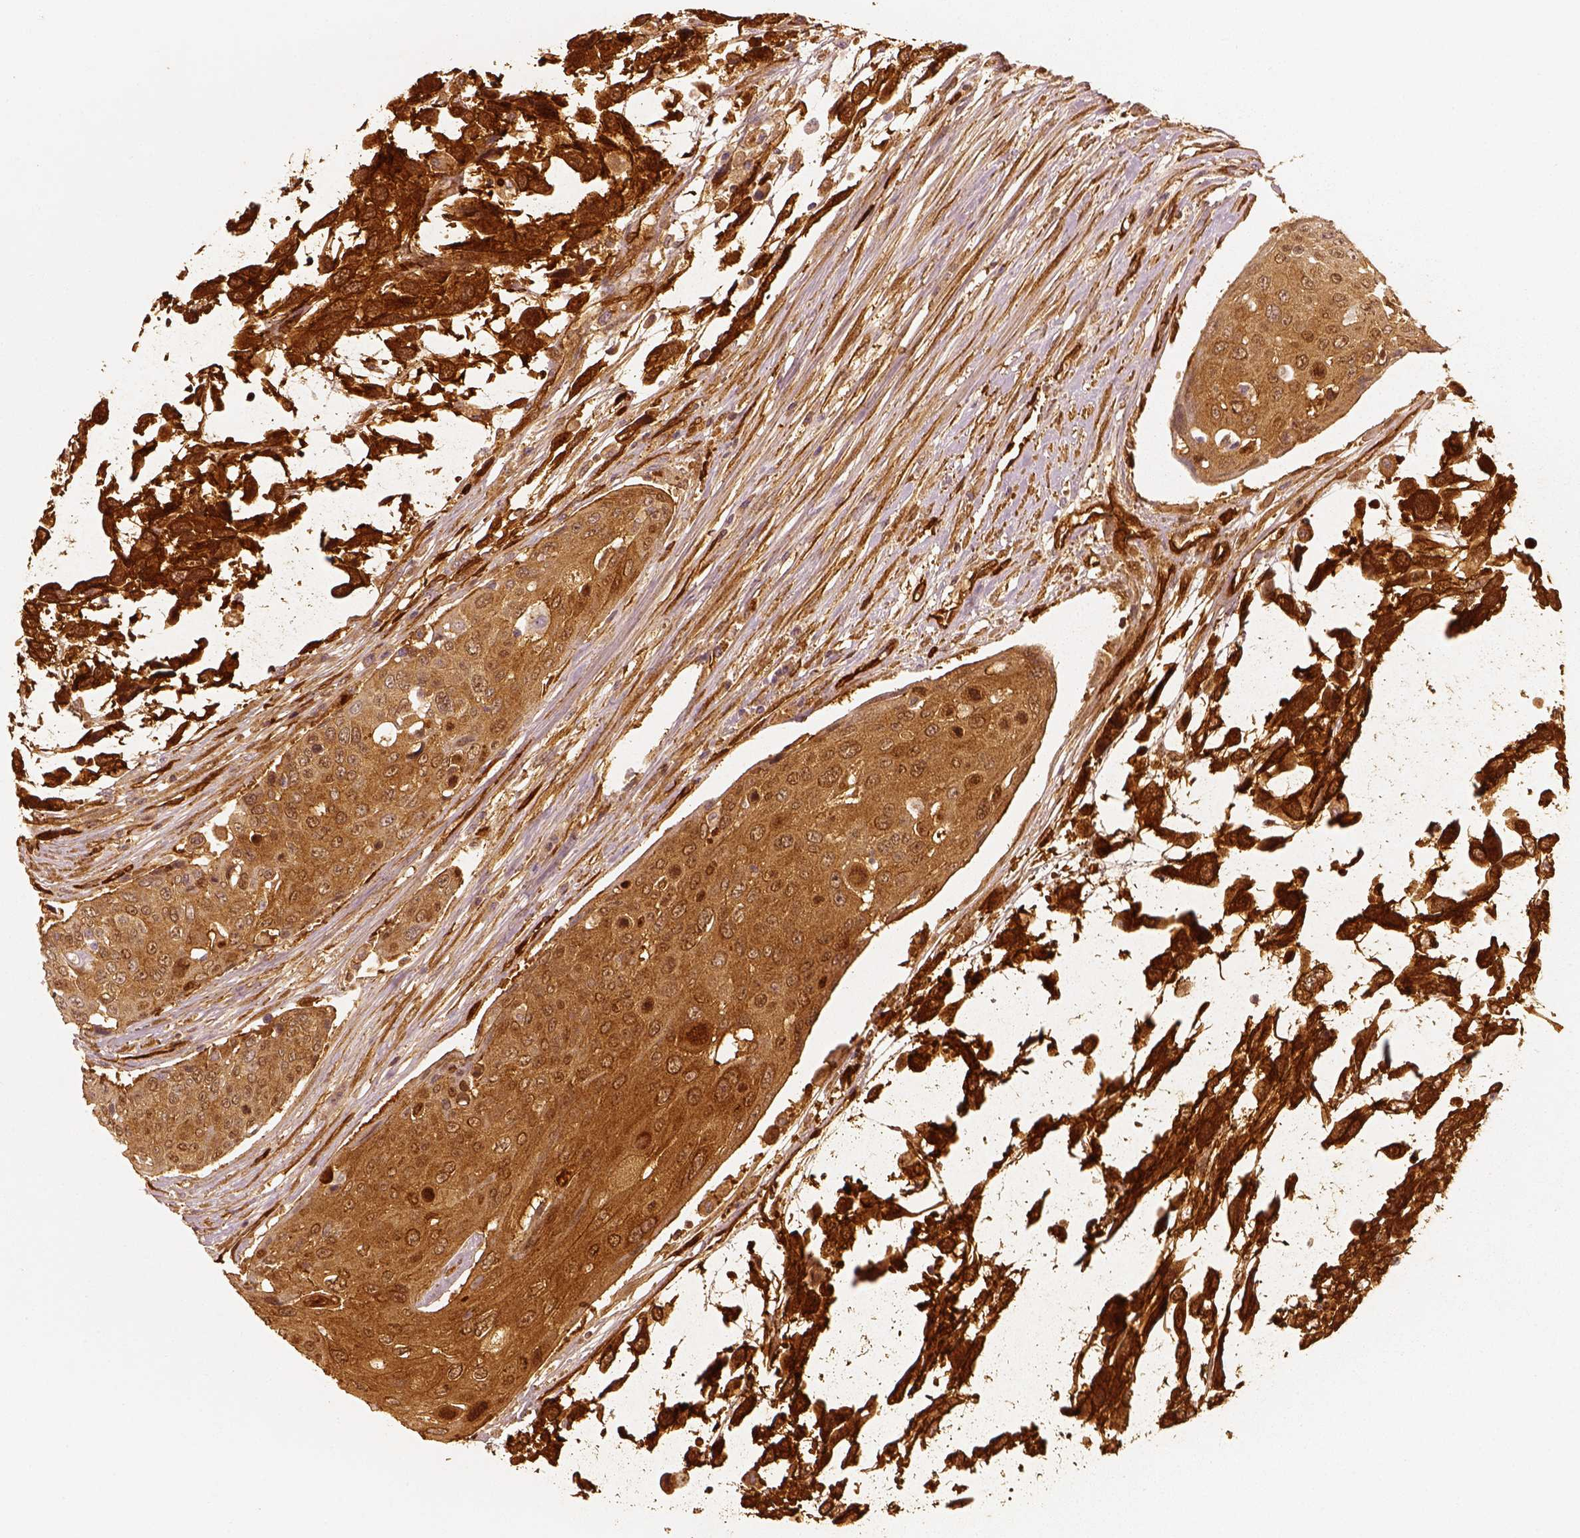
{"staining": {"intensity": "moderate", "quantity": ">75%", "location": "cytoplasmic/membranous"}, "tissue": "urothelial cancer", "cell_type": "Tumor cells", "image_type": "cancer", "snomed": [{"axis": "morphology", "description": "Urothelial carcinoma, High grade"}, {"axis": "topography", "description": "Urinary bladder"}], "caption": "DAB immunohistochemical staining of high-grade urothelial carcinoma reveals moderate cytoplasmic/membranous protein positivity in about >75% of tumor cells. (DAB IHC with brightfield microscopy, high magnification).", "gene": "FSCN1", "patient": {"sex": "female", "age": 70}}